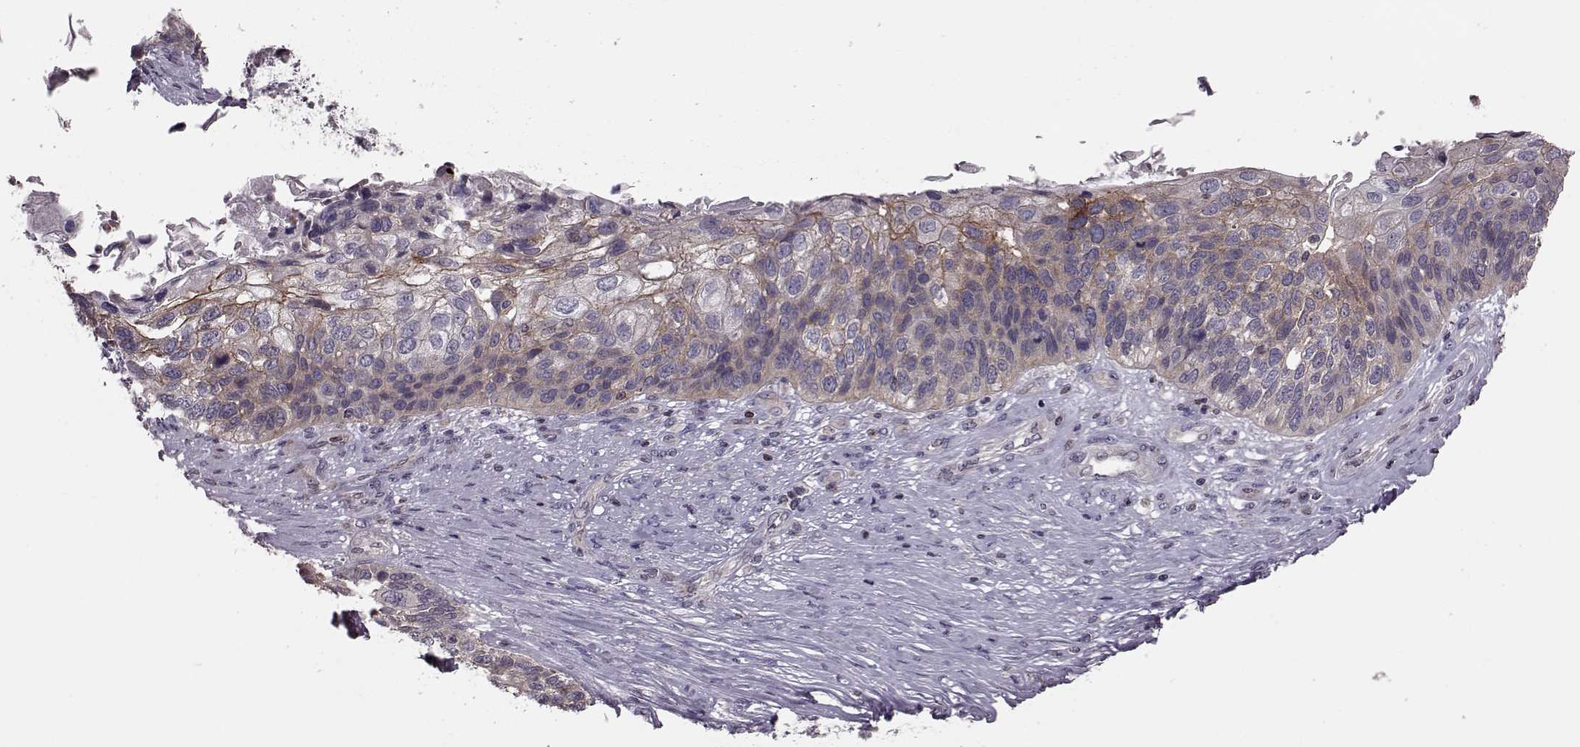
{"staining": {"intensity": "moderate", "quantity": "25%-75%", "location": "cytoplasmic/membranous"}, "tissue": "lung cancer", "cell_type": "Tumor cells", "image_type": "cancer", "snomed": [{"axis": "morphology", "description": "Squamous cell carcinoma, NOS"}, {"axis": "topography", "description": "Lung"}], "caption": "DAB (3,3'-diaminobenzidine) immunohistochemical staining of human lung squamous cell carcinoma shows moderate cytoplasmic/membranous protein staining in approximately 25%-75% of tumor cells.", "gene": "CDC42SE1", "patient": {"sex": "male", "age": 69}}